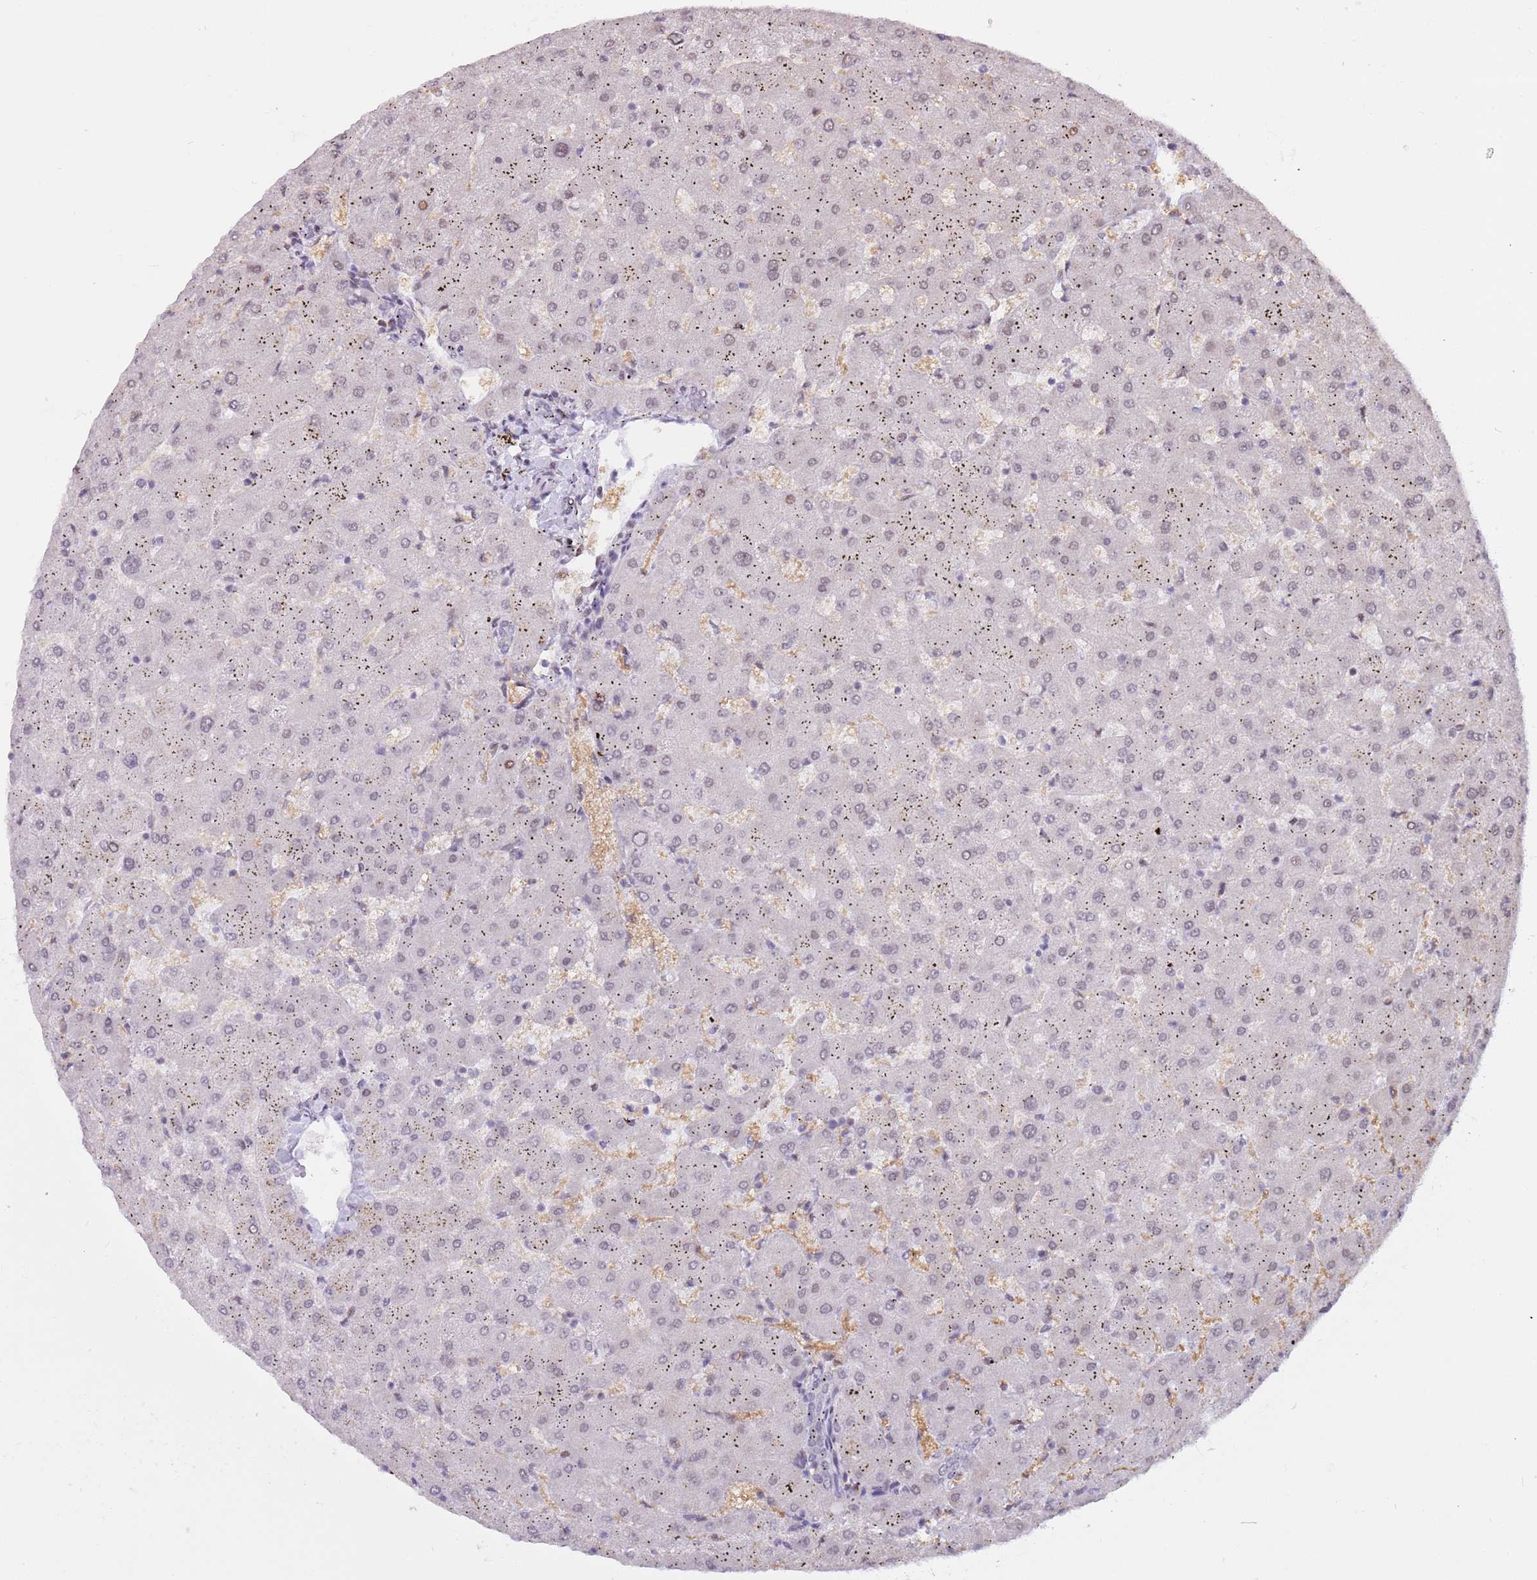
{"staining": {"intensity": "weak", "quantity": "<25%", "location": "nuclear"}, "tissue": "liver", "cell_type": "Cholangiocytes", "image_type": "normal", "snomed": [{"axis": "morphology", "description": "Normal tissue, NOS"}, {"axis": "topography", "description": "Liver"}], "caption": "This is an IHC photomicrograph of unremarkable liver. There is no expression in cholangiocytes.", "gene": "LRMDA", "patient": {"sex": "female", "age": 63}}